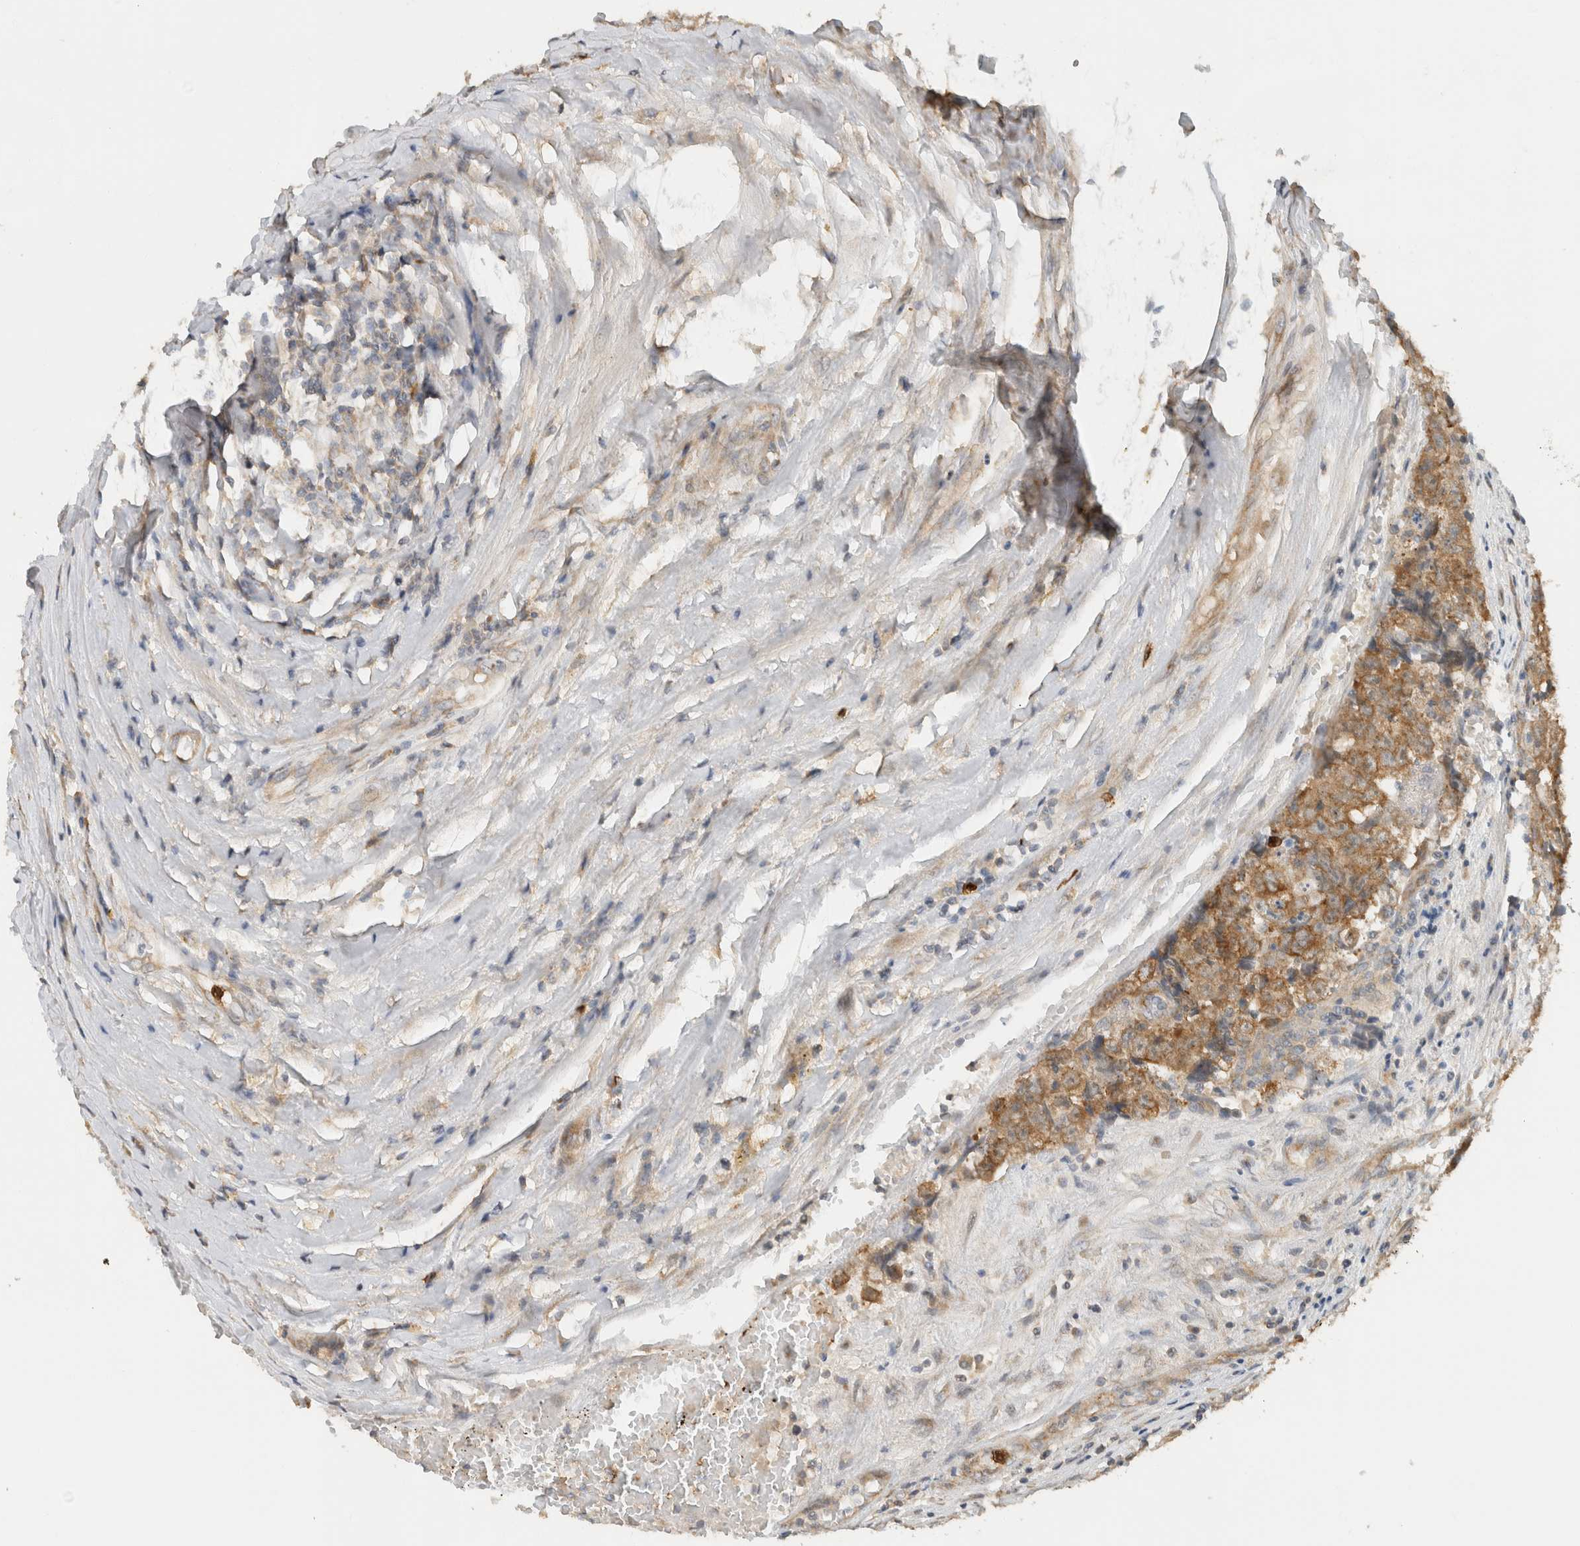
{"staining": {"intensity": "moderate", "quantity": ">75%", "location": "cytoplasmic/membranous"}, "tissue": "testis cancer", "cell_type": "Tumor cells", "image_type": "cancer", "snomed": [{"axis": "morphology", "description": "Carcinoma, Embryonal, NOS"}, {"axis": "topography", "description": "Testis"}], "caption": "Immunohistochemistry (IHC) histopathology image of human embryonal carcinoma (testis) stained for a protein (brown), which displays medium levels of moderate cytoplasmic/membranous expression in approximately >75% of tumor cells.", "gene": "PUM1", "patient": {"sex": "male", "age": 25}}